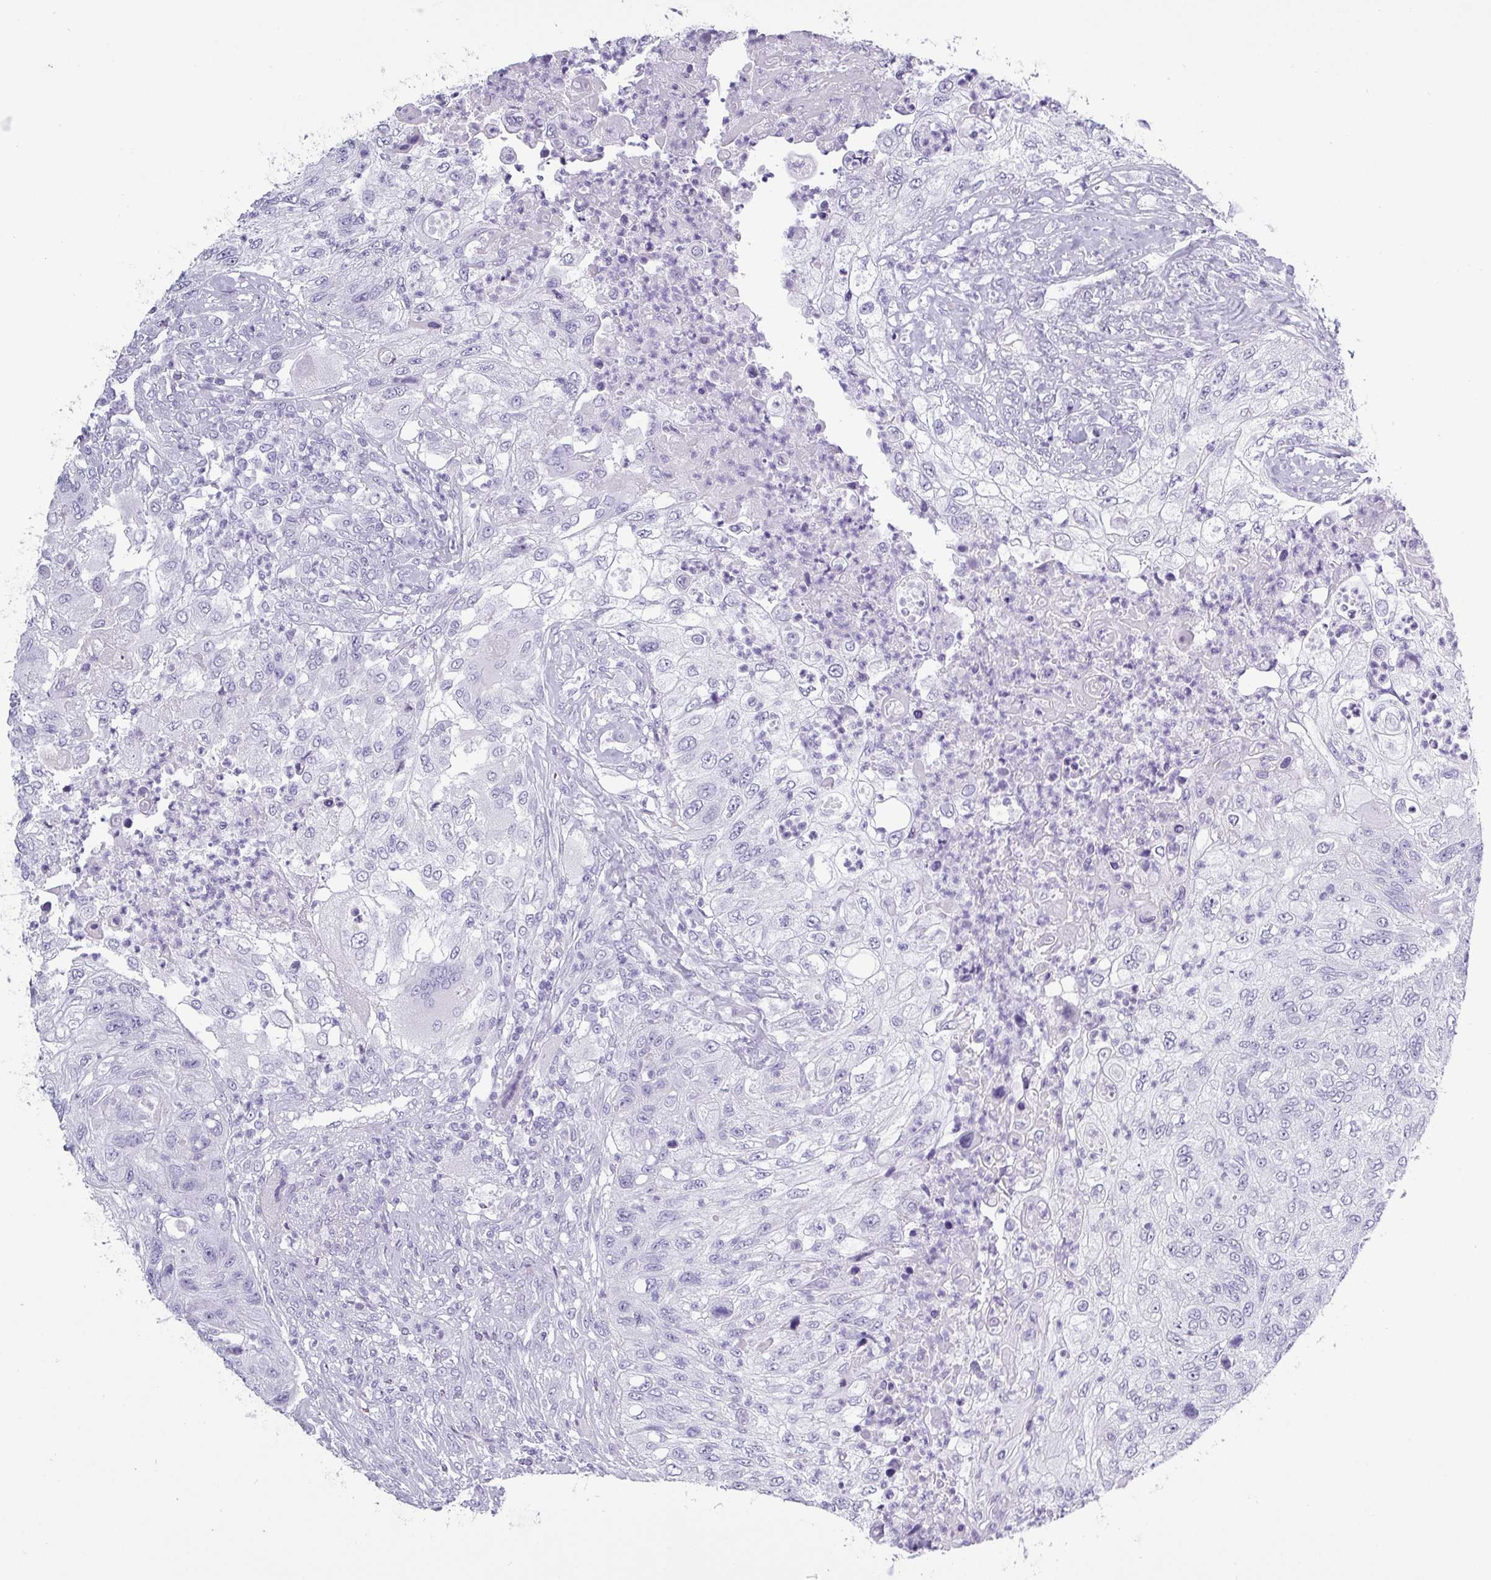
{"staining": {"intensity": "negative", "quantity": "none", "location": "none"}, "tissue": "urothelial cancer", "cell_type": "Tumor cells", "image_type": "cancer", "snomed": [{"axis": "morphology", "description": "Urothelial carcinoma, High grade"}, {"axis": "topography", "description": "Urinary bladder"}], "caption": "High-grade urothelial carcinoma was stained to show a protein in brown. There is no significant expression in tumor cells.", "gene": "CRYBB2", "patient": {"sex": "female", "age": 60}}